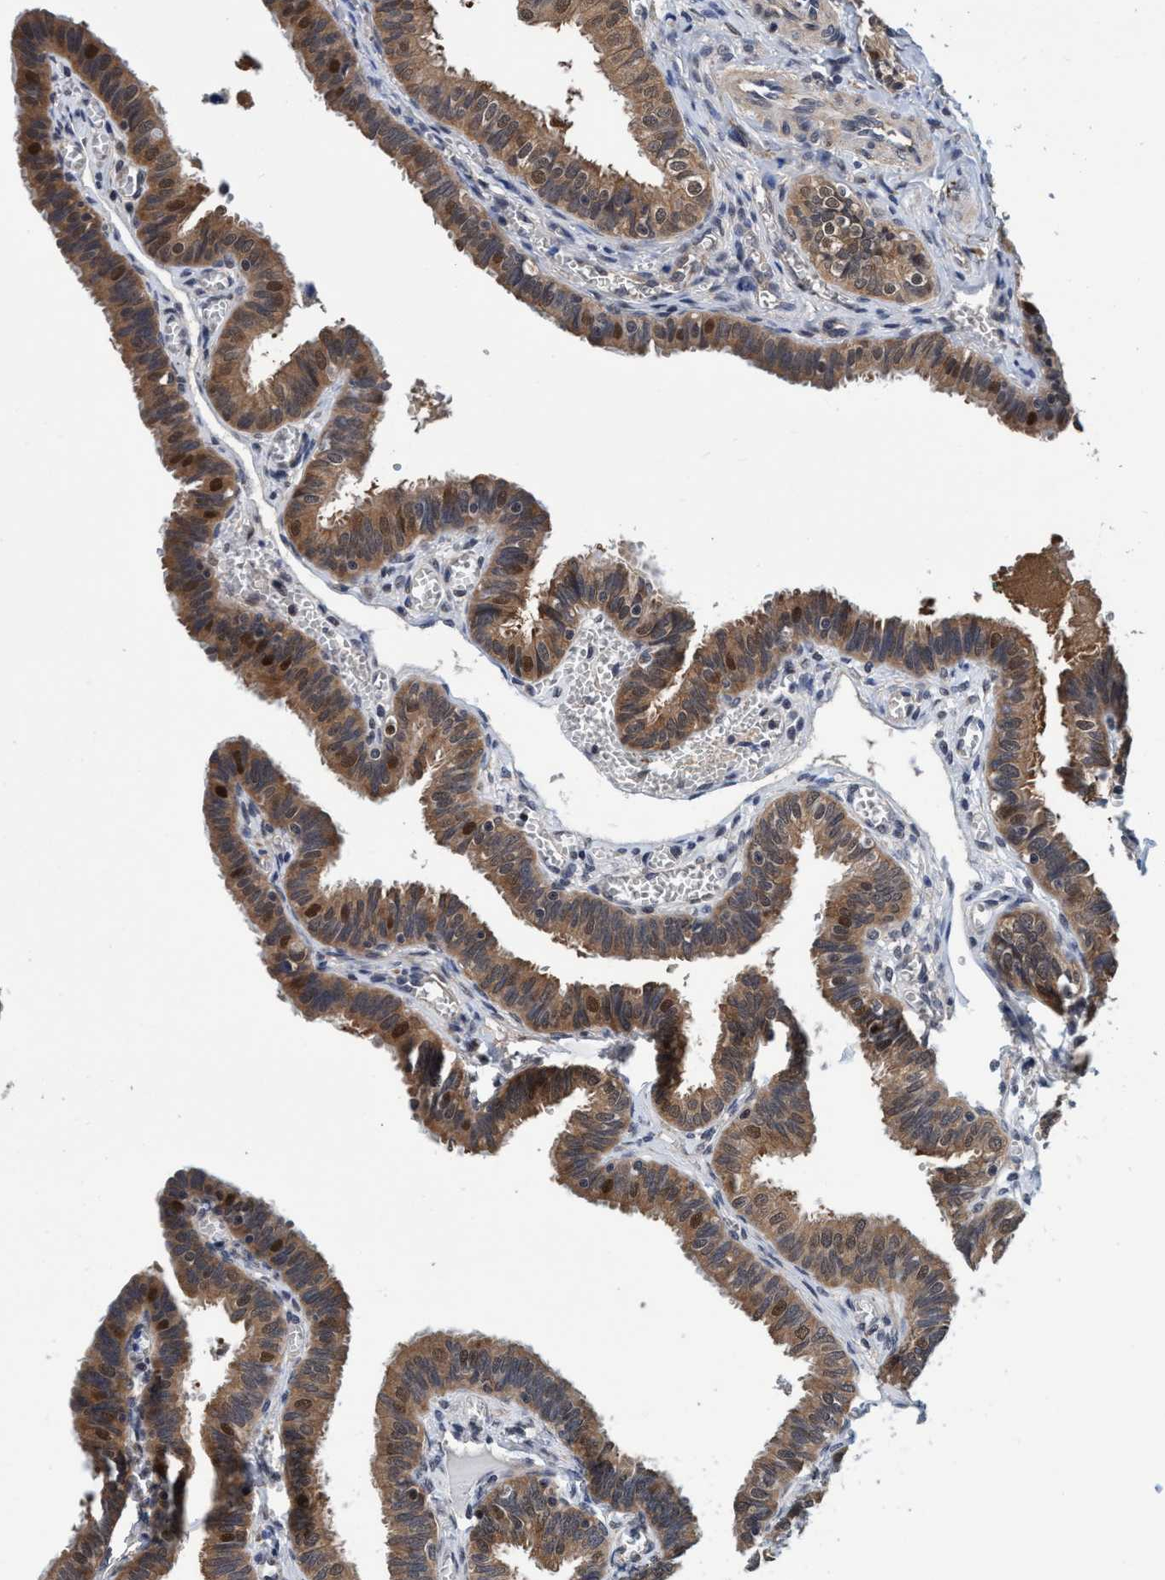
{"staining": {"intensity": "moderate", "quantity": ">75%", "location": "cytoplasmic/membranous,nuclear"}, "tissue": "fallopian tube", "cell_type": "Glandular cells", "image_type": "normal", "snomed": [{"axis": "morphology", "description": "Normal tissue, NOS"}, {"axis": "topography", "description": "Fallopian tube"}], "caption": "DAB (3,3'-diaminobenzidine) immunohistochemical staining of unremarkable human fallopian tube exhibits moderate cytoplasmic/membranous,nuclear protein positivity in about >75% of glandular cells.", "gene": "PSMD12", "patient": {"sex": "female", "age": 46}}